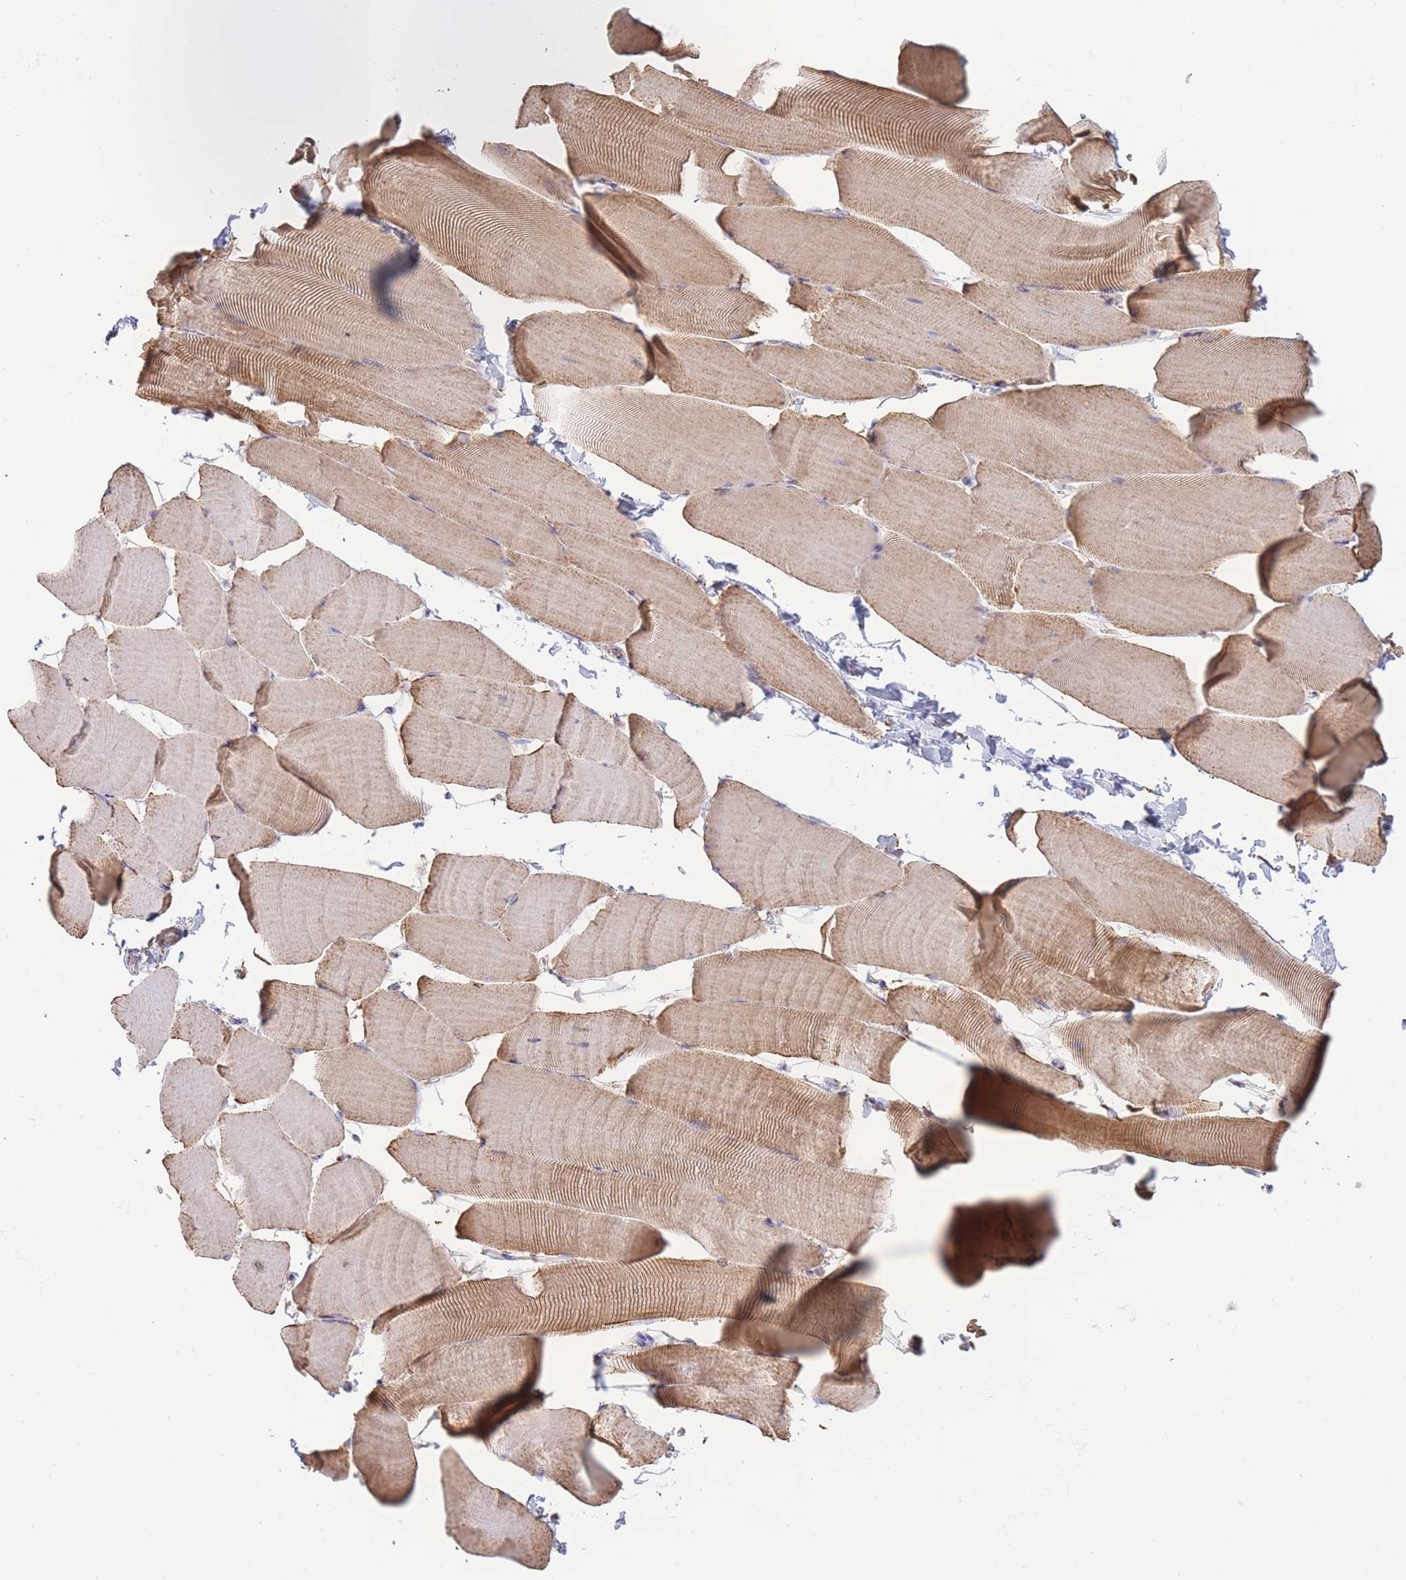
{"staining": {"intensity": "weak", "quantity": ">75%", "location": "cytoplasmic/membranous"}, "tissue": "skeletal muscle", "cell_type": "Myocytes", "image_type": "normal", "snomed": [{"axis": "morphology", "description": "Normal tissue, NOS"}, {"axis": "topography", "description": "Skeletal muscle"}], "caption": "Benign skeletal muscle exhibits weak cytoplasmic/membranous positivity in about >75% of myocytes, visualized by immunohistochemistry.", "gene": "MRPL17", "patient": {"sex": "male", "age": 25}}